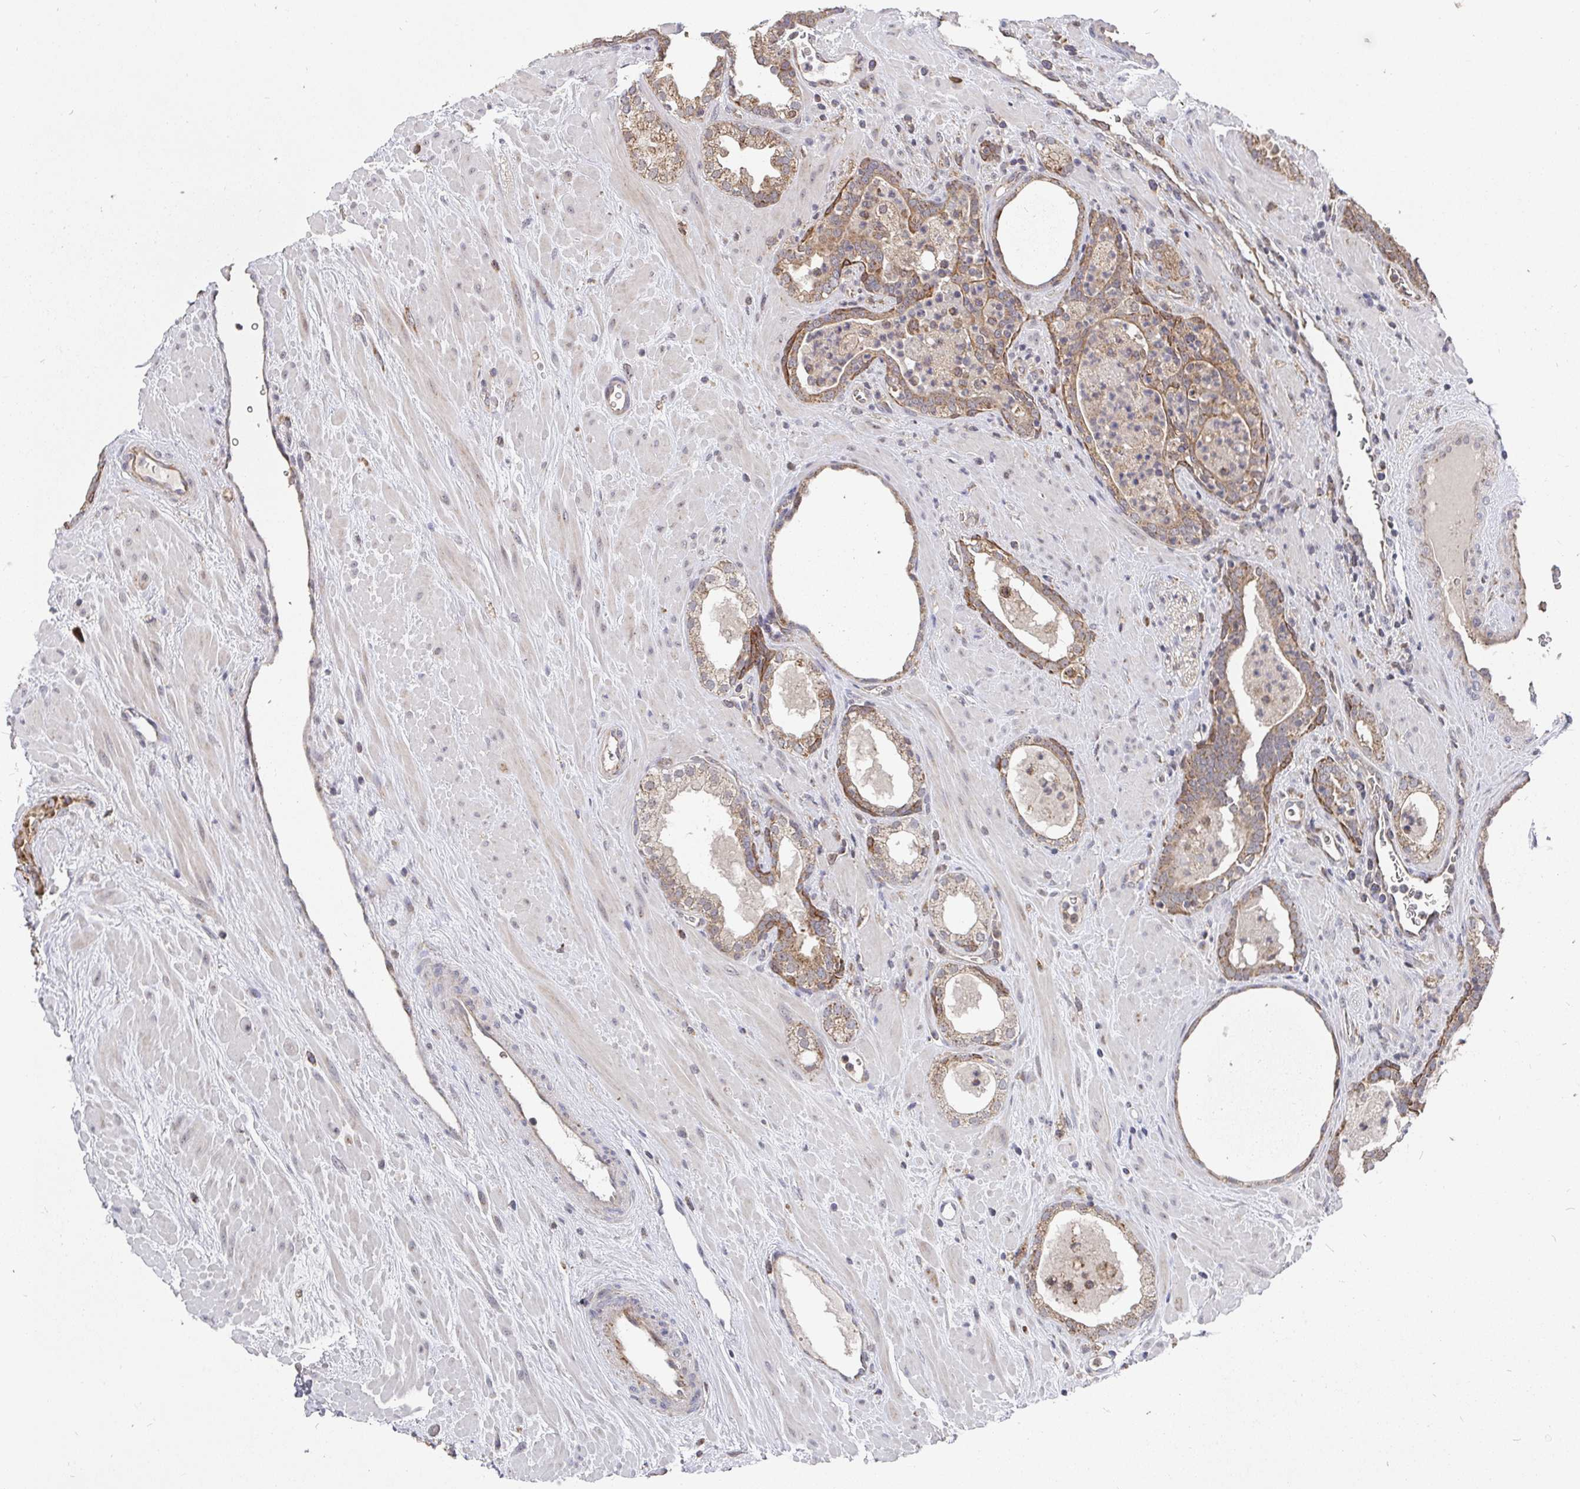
{"staining": {"intensity": "moderate", "quantity": ">75%", "location": "cytoplasmic/membranous"}, "tissue": "prostate cancer", "cell_type": "Tumor cells", "image_type": "cancer", "snomed": [{"axis": "morphology", "description": "Adenocarcinoma, Low grade"}, {"axis": "topography", "description": "Prostate"}], "caption": "An image of human adenocarcinoma (low-grade) (prostate) stained for a protein reveals moderate cytoplasmic/membranous brown staining in tumor cells. The protein of interest is stained brown, and the nuclei are stained in blue (DAB IHC with brightfield microscopy, high magnification).", "gene": "PDF", "patient": {"sex": "male", "age": 62}}